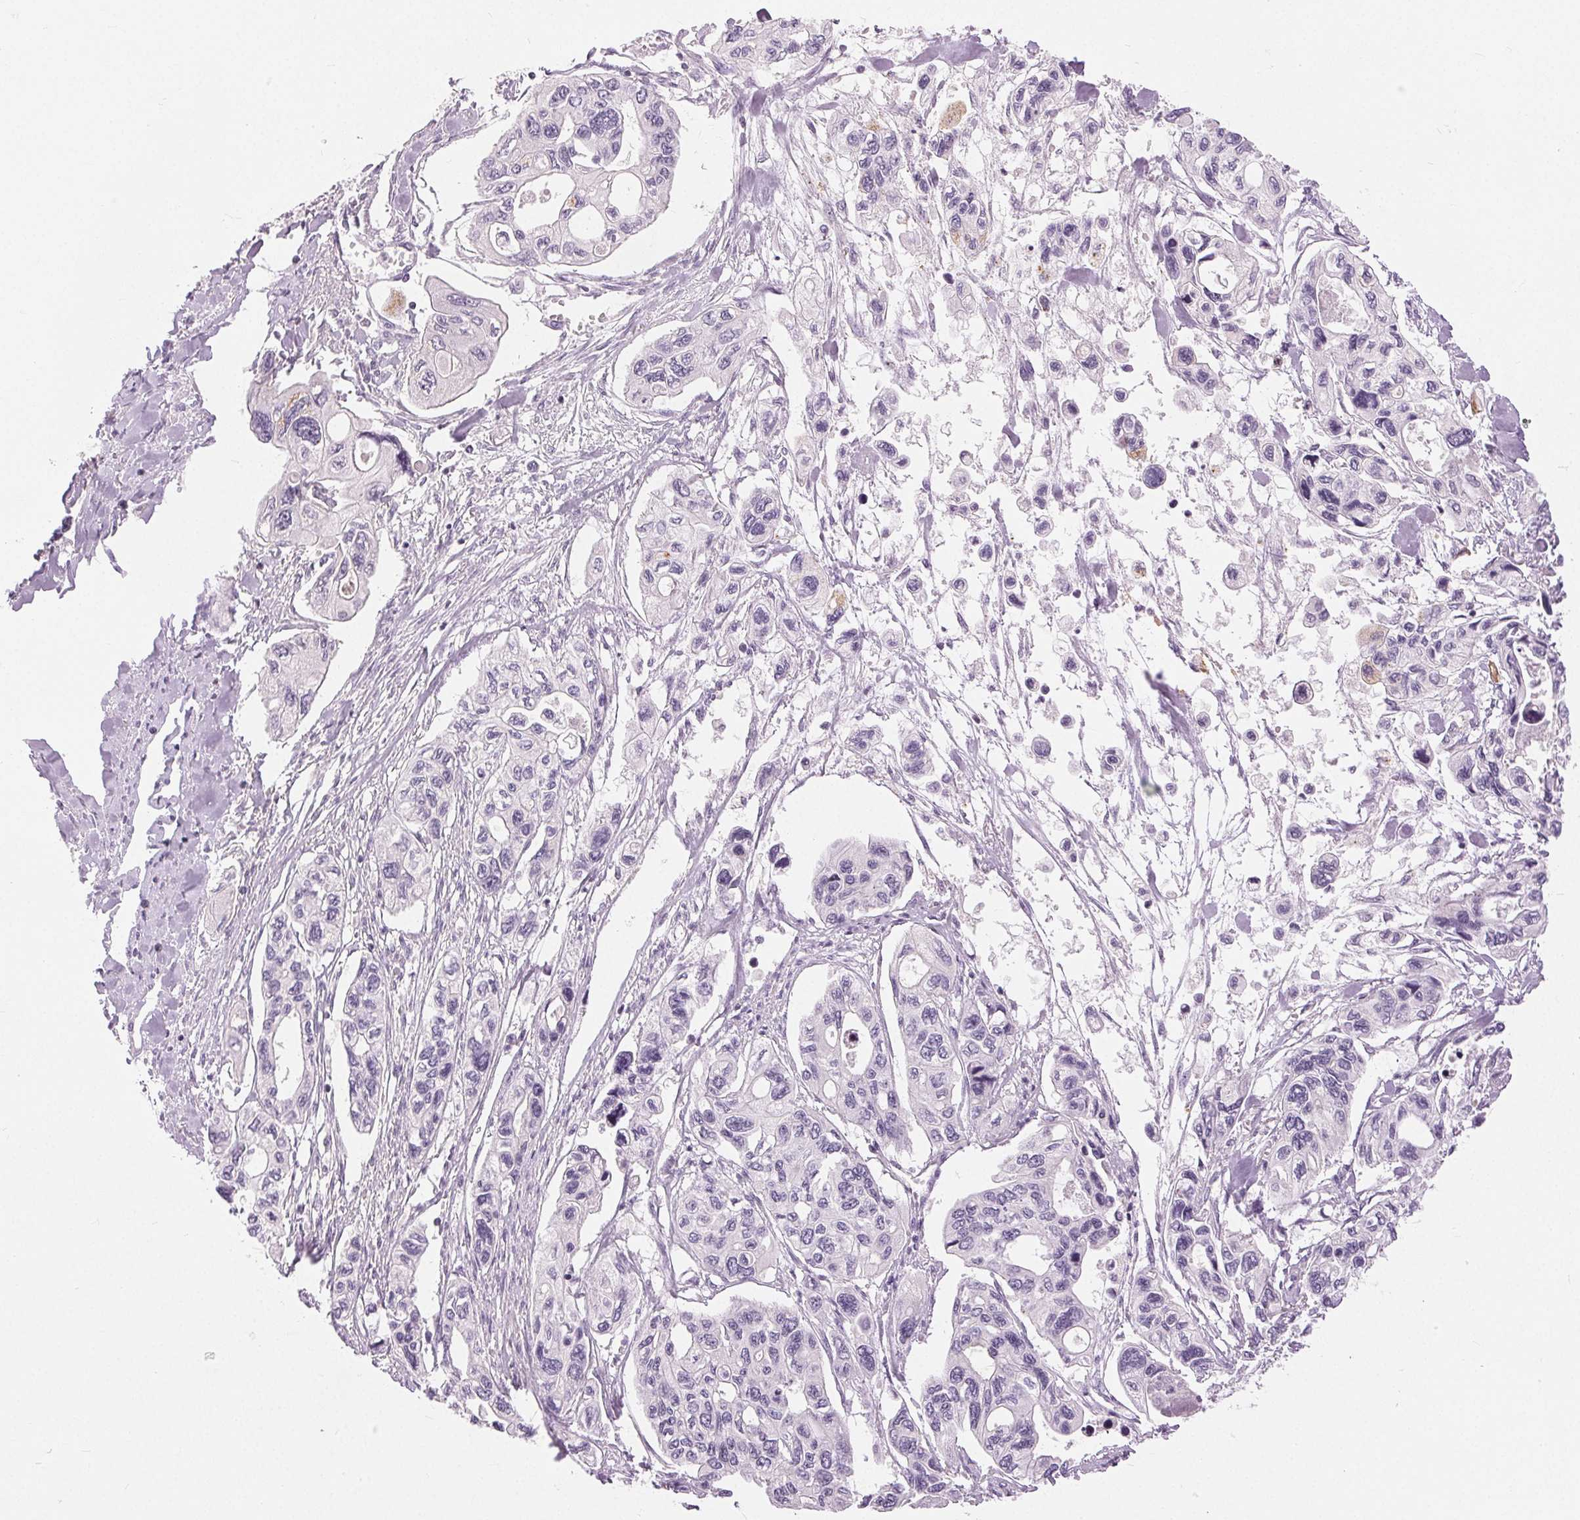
{"staining": {"intensity": "negative", "quantity": "none", "location": "none"}, "tissue": "pancreatic cancer", "cell_type": "Tumor cells", "image_type": "cancer", "snomed": [{"axis": "morphology", "description": "Adenocarcinoma, NOS"}, {"axis": "topography", "description": "Pancreas"}], "caption": "Immunohistochemistry (IHC) of adenocarcinoma (pancreatic) exhibits no positivity in tumor cells.", "gene": "DSG3", "patient": {"sex": "female", "age": 76}}